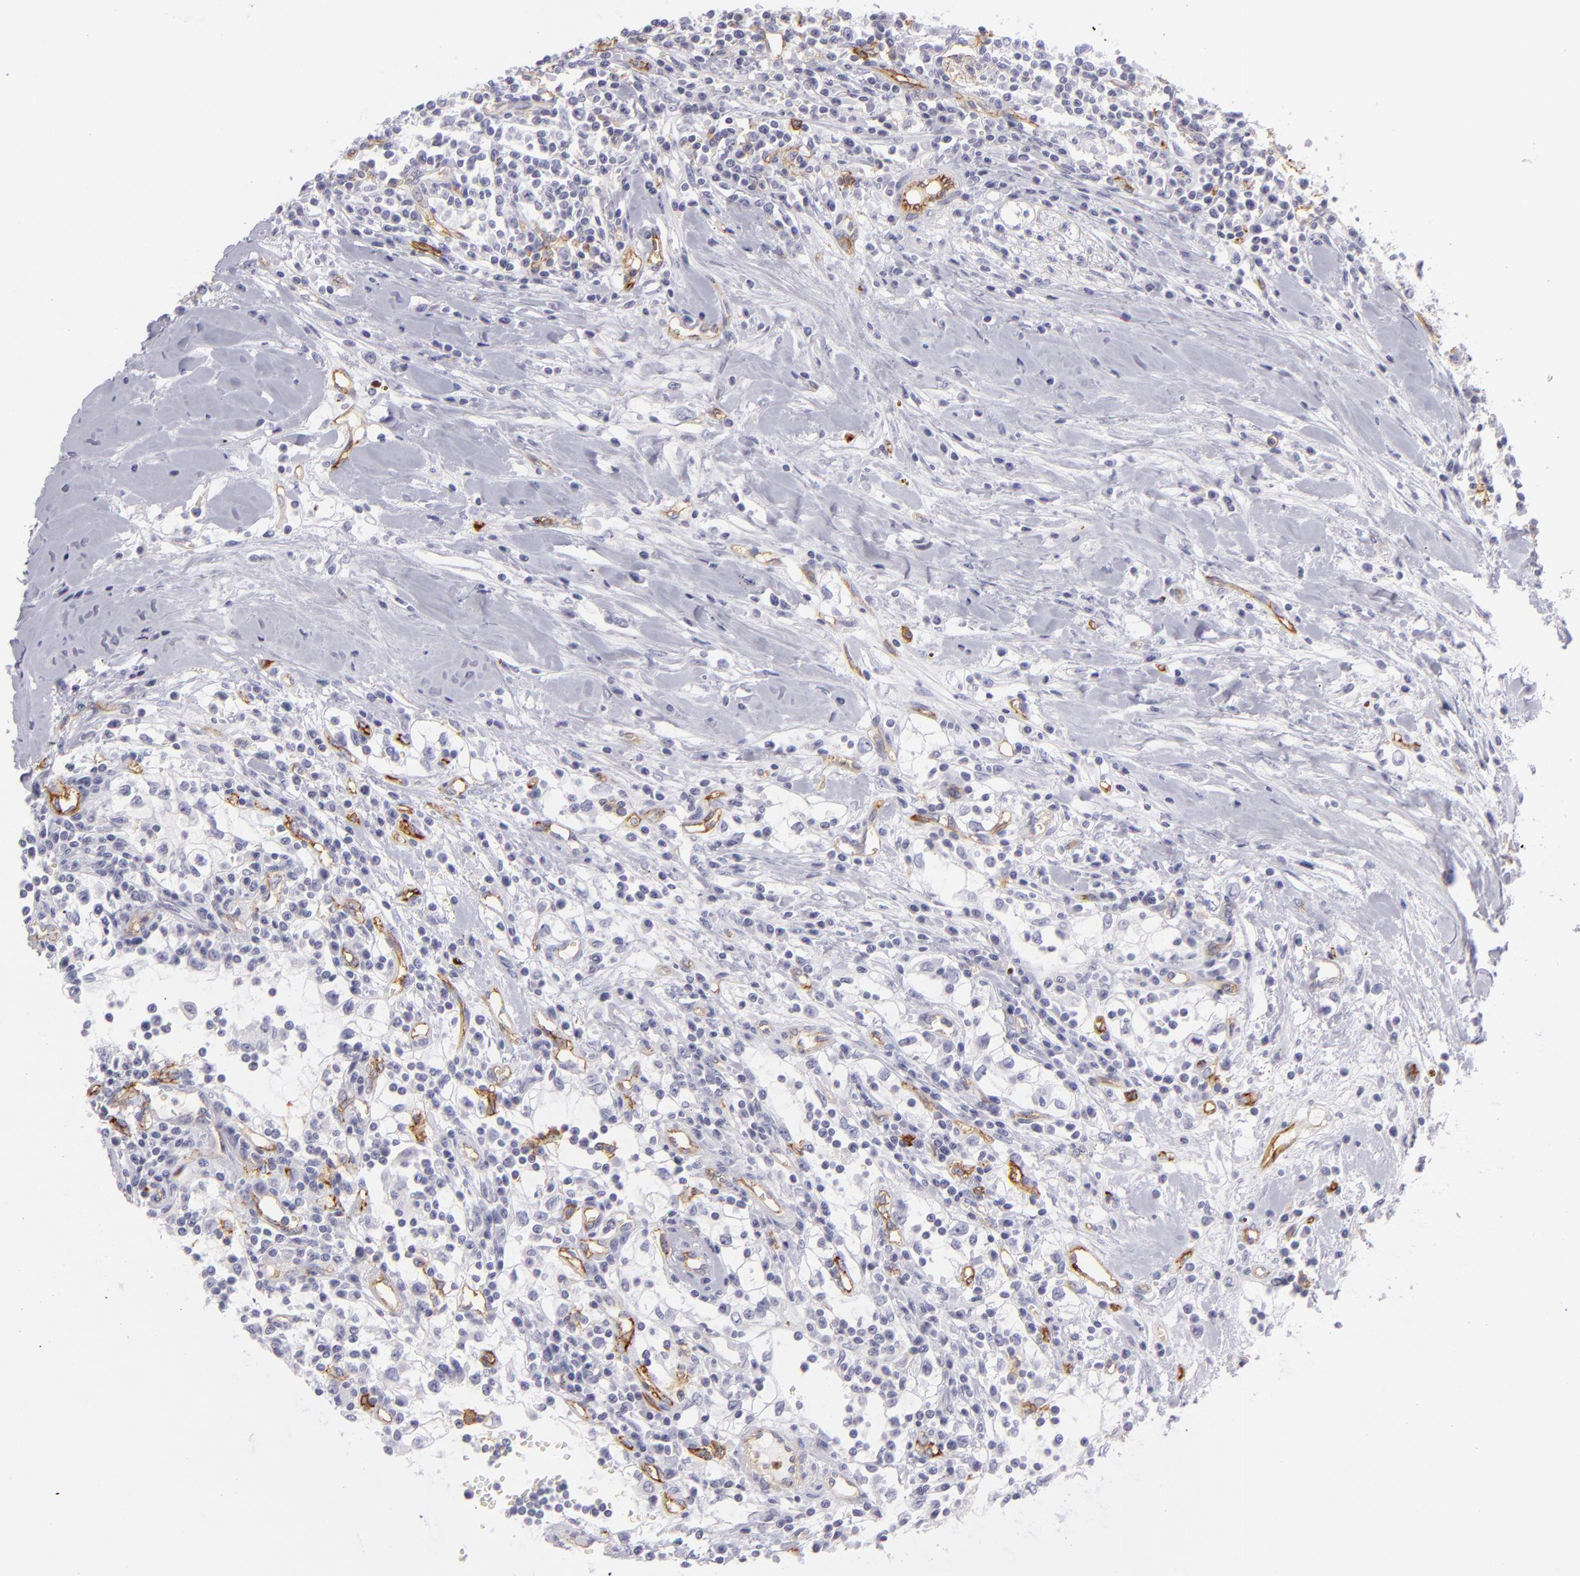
{"staining": {"intensity": "negative", "quantity": "none", "location": "none"}, "tissue": "renal cancer", "cell_type": "Tumor cells", "image_type": "cancer", "snomed": [{"axis": "morphology", "description": "Adenocarcinoma, NOS"}, {"axis": "topography", "description": "Kidney"}], "caption": "Tumor cells show no significant positivity in renal adenocarcinoma.", "gene": "THBD", "patient": {"sex": "male", "age": 82}}